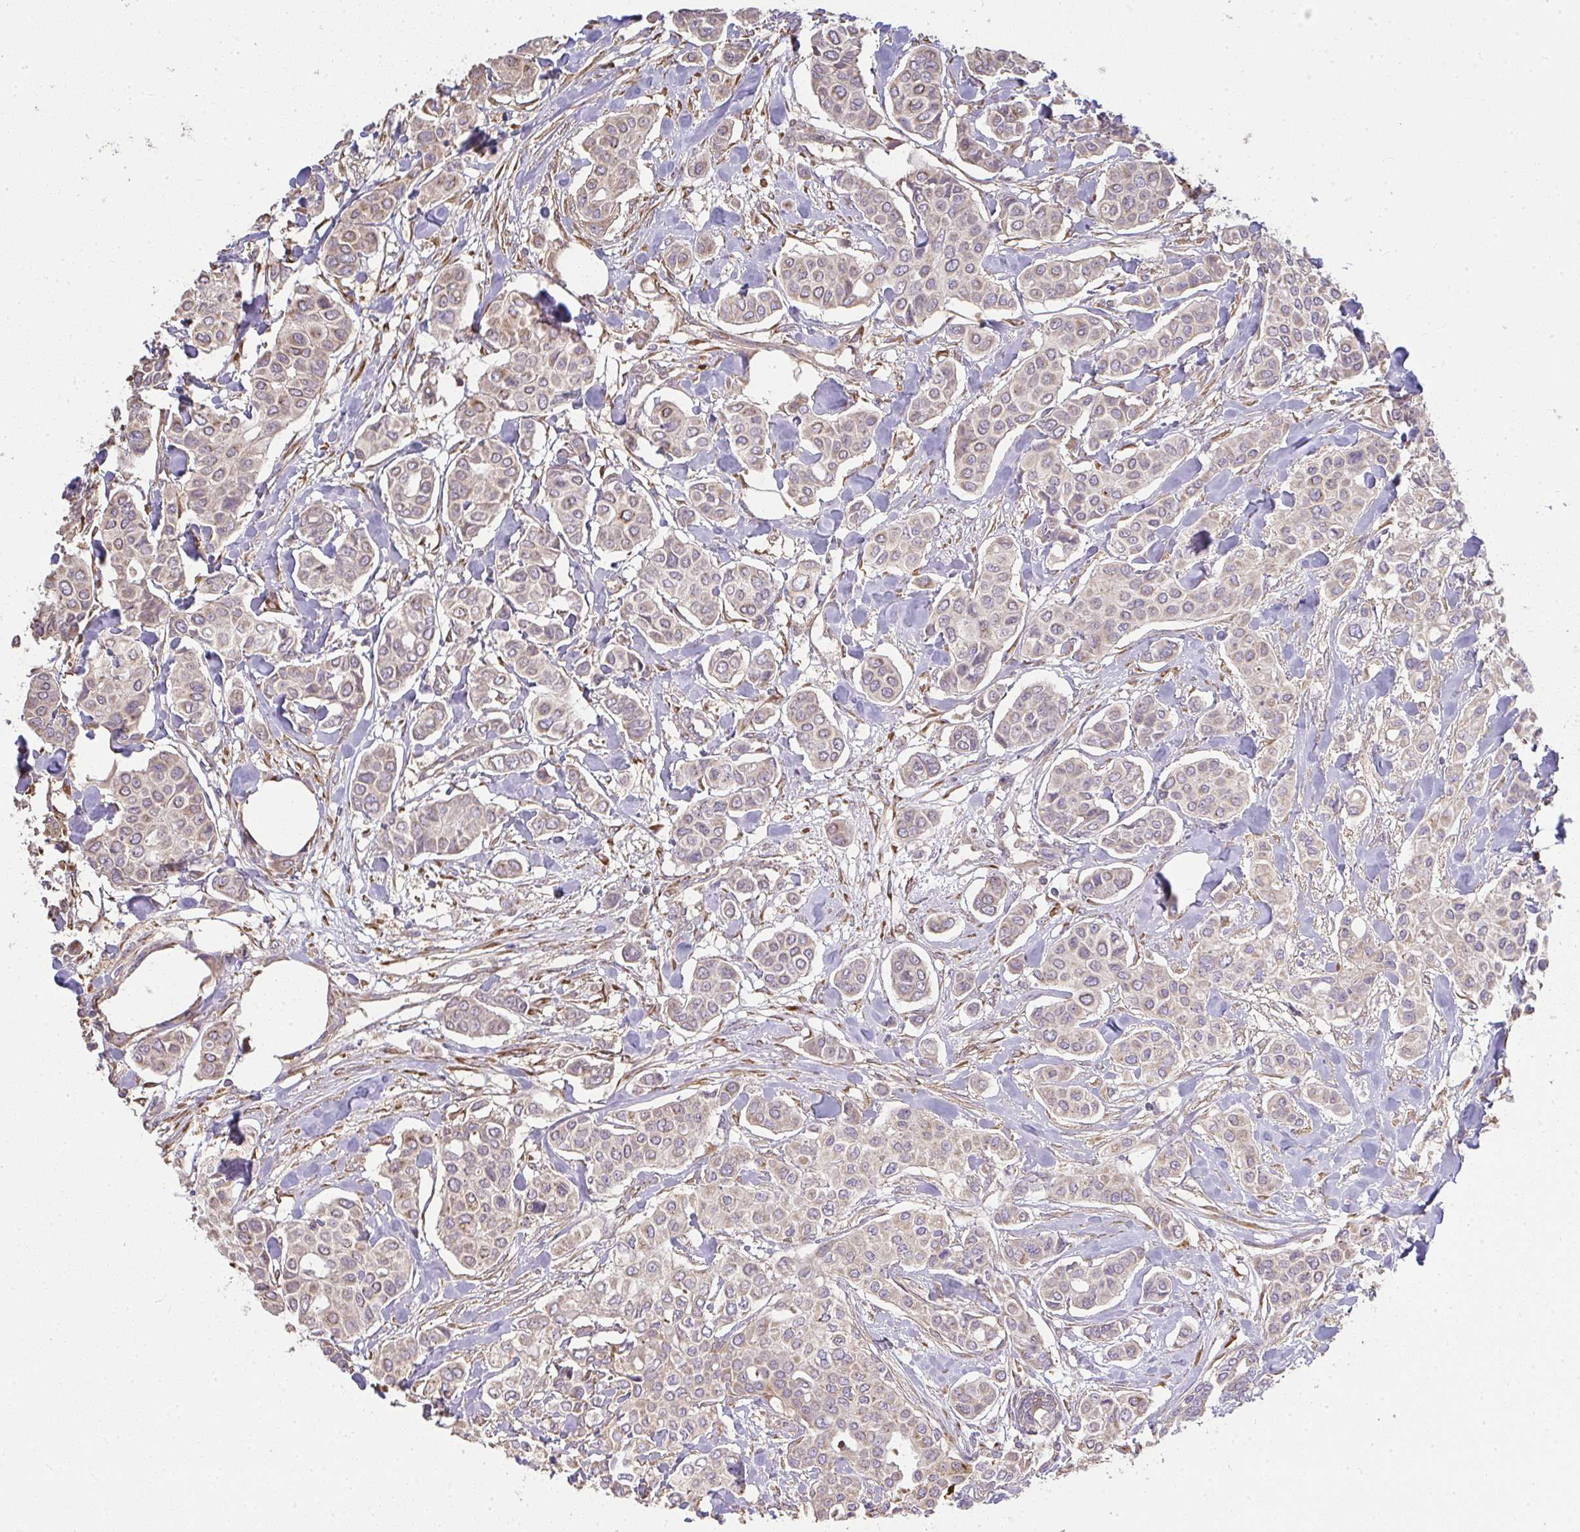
{"staining": {"intensity": "weak", "quantity": ">75%", "location": "cytoplasmic/membranous"}, "tissue": "breast cancer", "cell_type": "Tumor cells", "image_type": "cancer", "snomed": [{"axis": "morphology", "description": "Lobular carcinoma"}, {"axis": "topography", "description": "Breast"}], "caption": "Protein analysis of lobular carcinoma (breast) tissue reveals weak cytoplasmic/membranous staining in approximately >75% of tumor cells.", "gene": "BRINP3", "patient": {"sex": "female", "age": 51}}